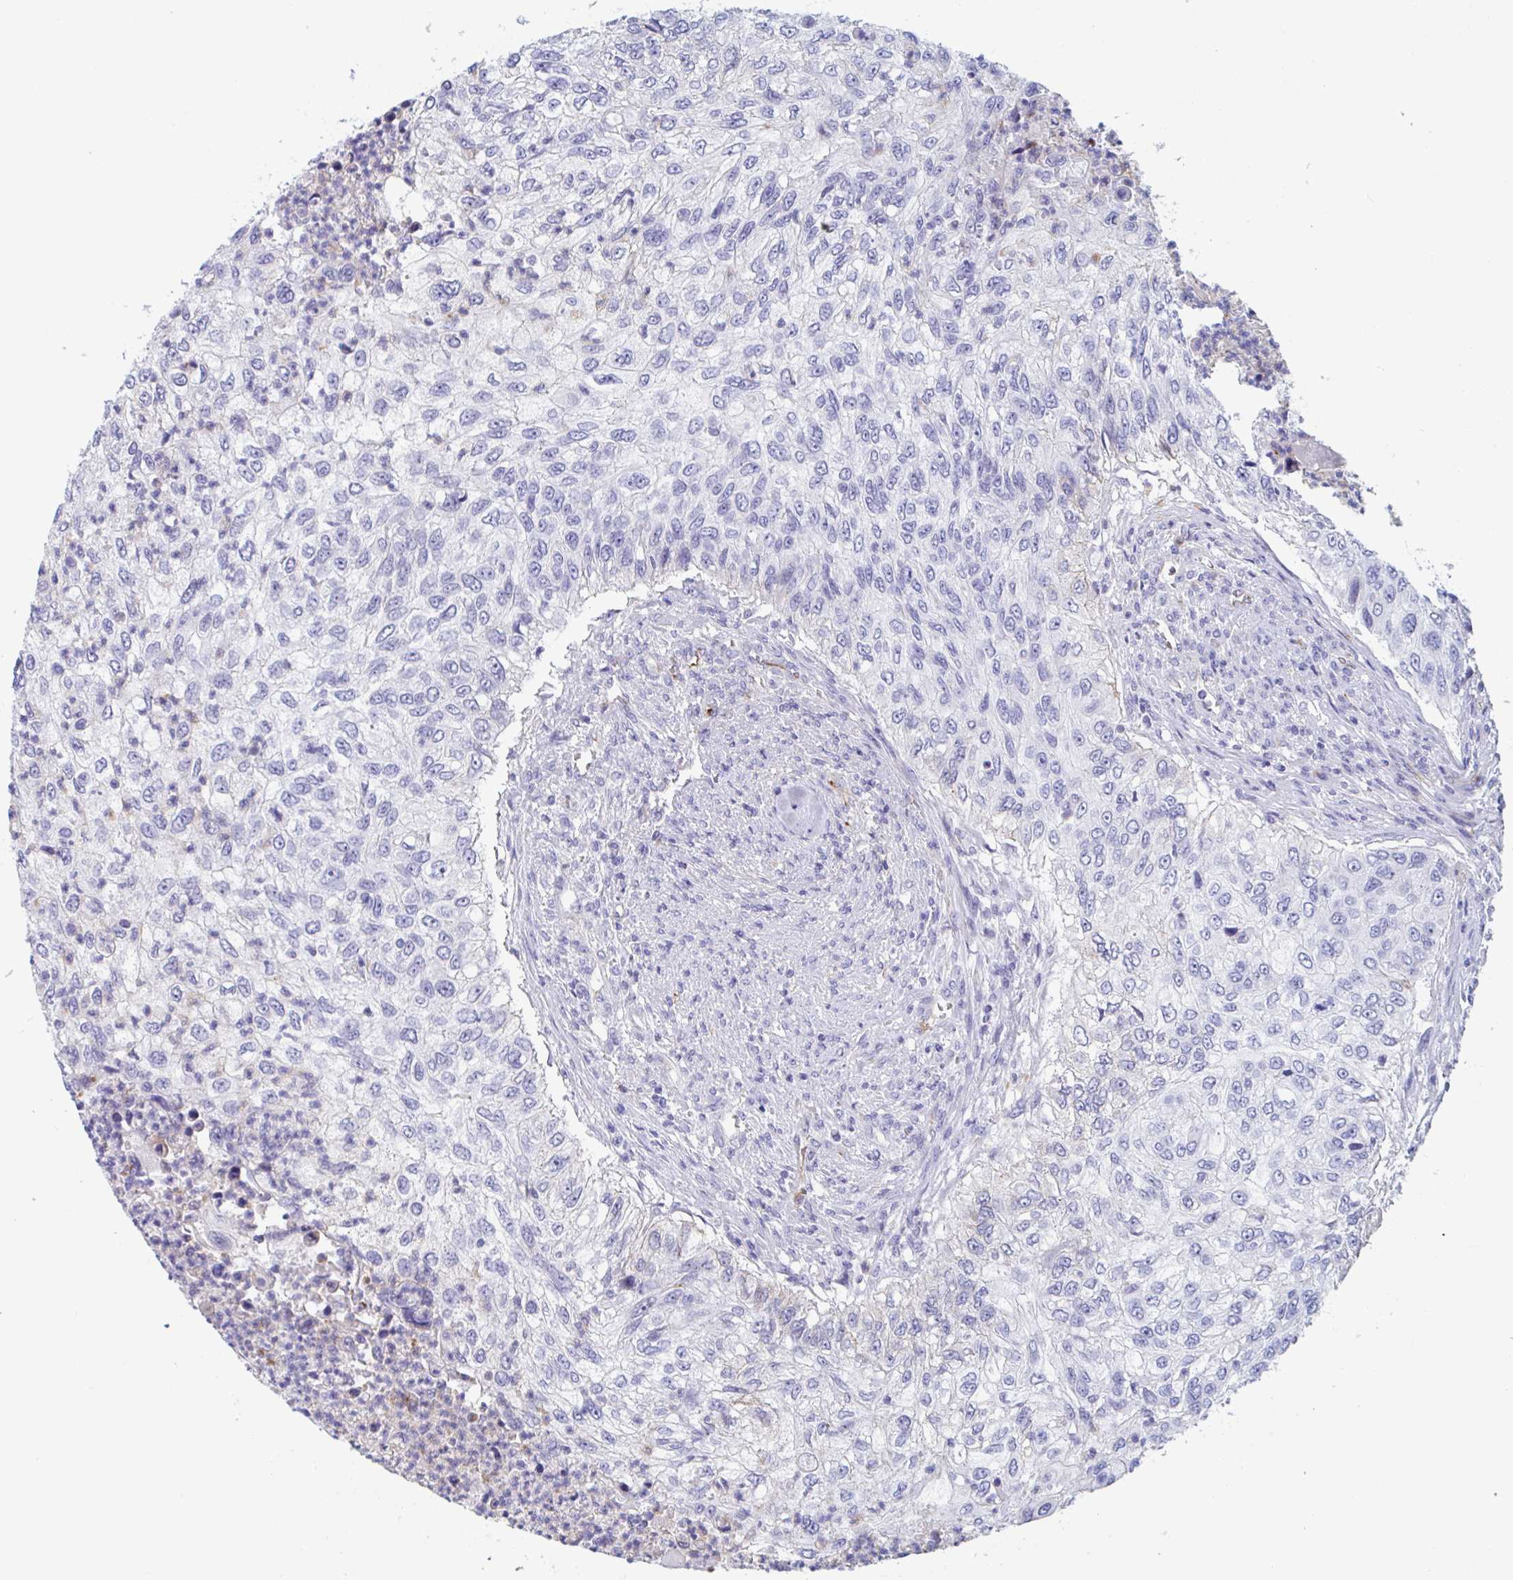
{"staining": {"intensity": "negative", "quantity": "none", "location": "none"}, "tissue": "urothelial cancer", "cell_type": "Tumor cells", "image_type": "cancer", "snomed": [{"axis": "morphology", "description": "Urothelial carcinoma, High grade"}, {"axis": "topography", "description": "Urinary bladder"}], "caption": "This is an immunohistochemistry (IHC) image of urothelial cancer. There is no expression in tumor cells.", "gene": "ZNHIT2", "patient": {"sex": "female", "age": 60}}